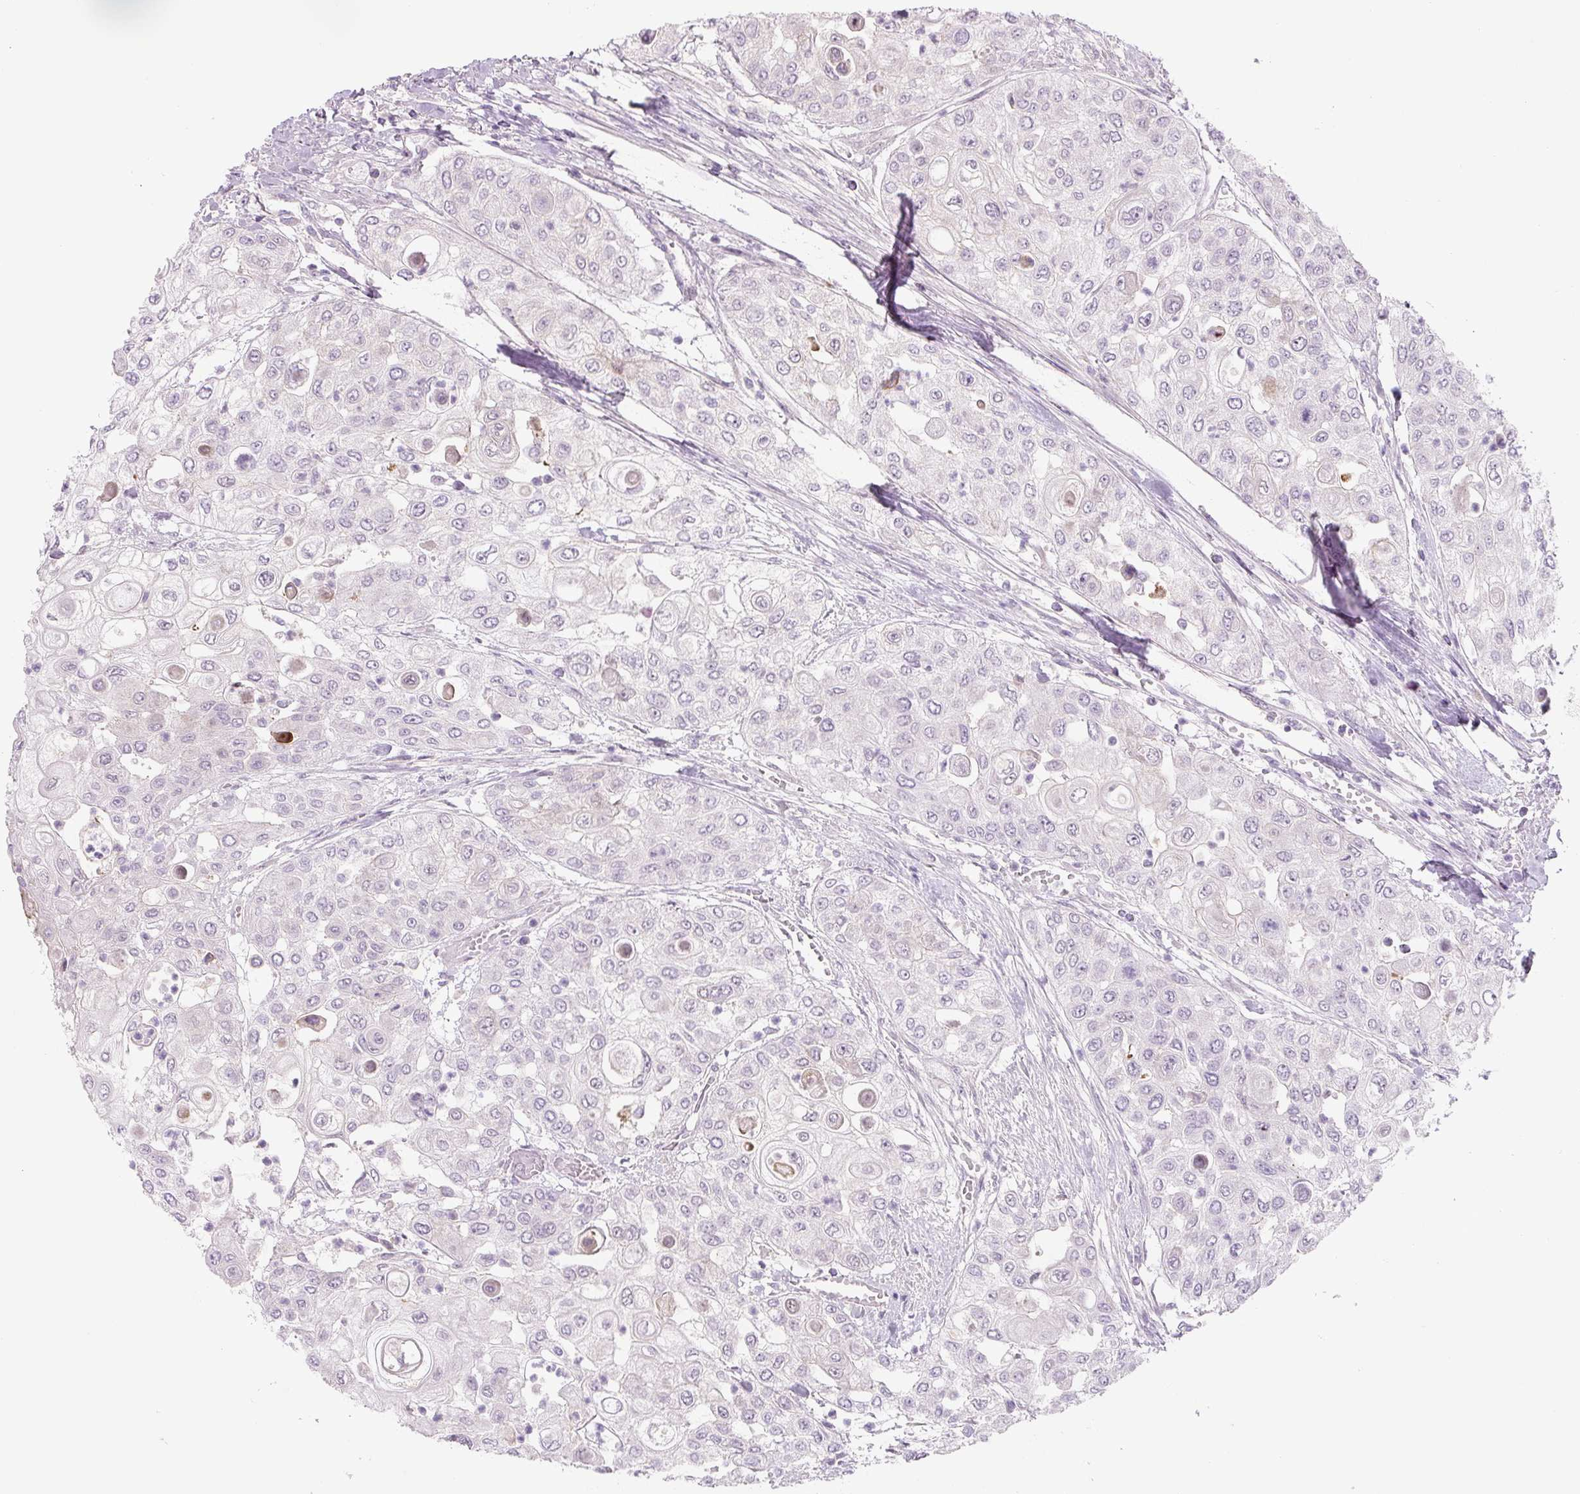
{"staining": {"intensity": "negative", "quantity": "none", "location": "none"}, "tissue": "urothelial cancer", "cell_type": "Tumor cells", "image_type": "cancer", "snomed": [{"axis": "morphology", "description": "Urothelial carcinoma, High grade"}, {"axis": "topography", "description": "Urinary bladder"}], "caption": "Urothelial carcinoma (high-grade) was stained to show a protein in brown. There is no significant staining in tumor cells.", "gene": "PRM1", "patient": {"sex": "female", "age": 79}}